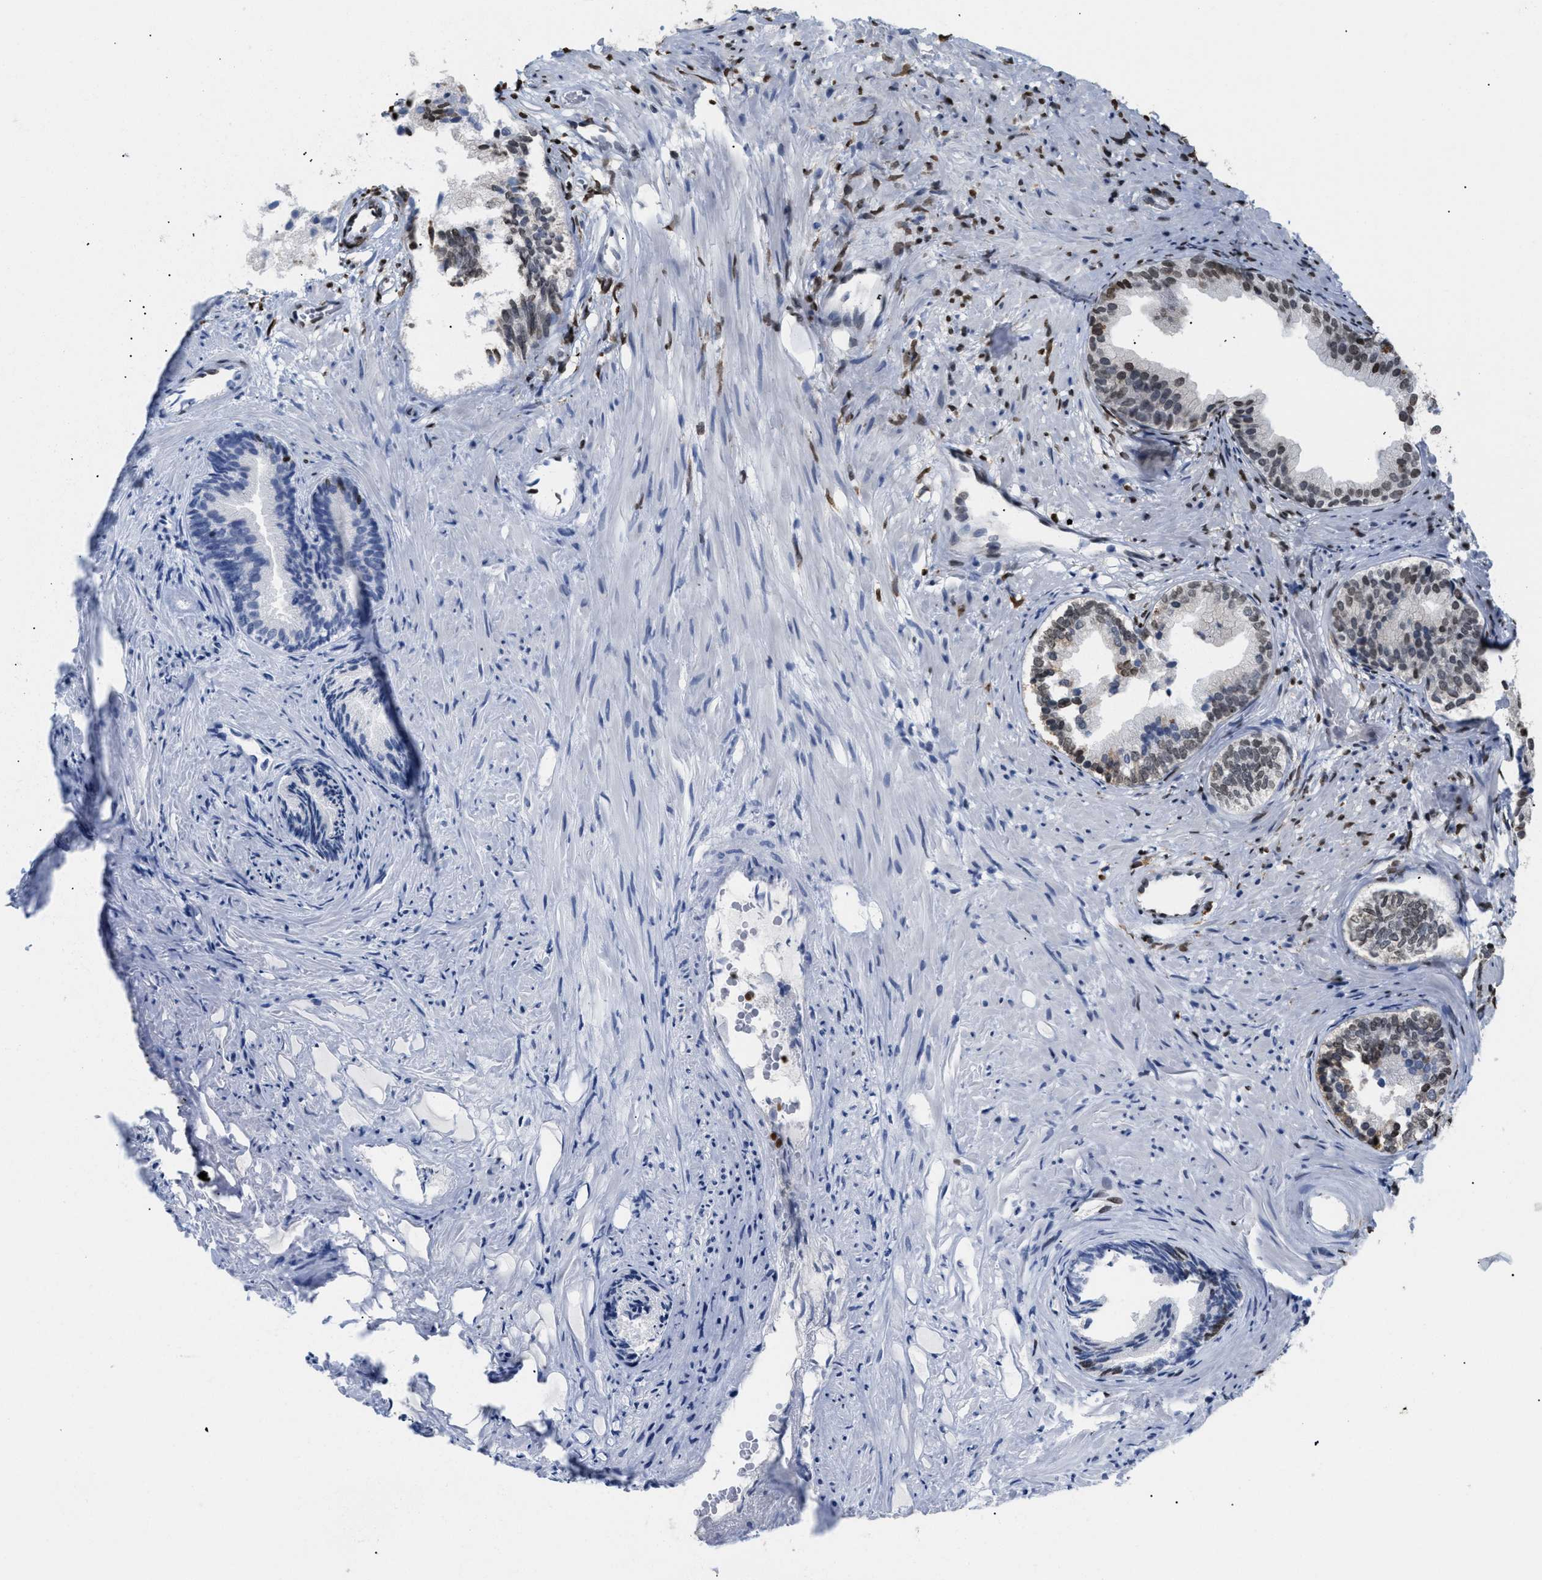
{"staining": {"intensity": "moderate", "quantity": ">75%", "location": "nuclear"}, "tissue": "prostate", "cell_type": "Glandular cells", "image_type": "normal", "snomed": [{"axis": "morphology", "description": "Normal tissue, NOS"}, {"axis": "topography", "description": "Prostate"}], "caption": "The histopathology image displays staining of normal prostate, revealing moderate nuclear protein expression (brown color) within glandular cells.", "gene": "HMGN2", "patient": {"sex": "male", "age": 76}}